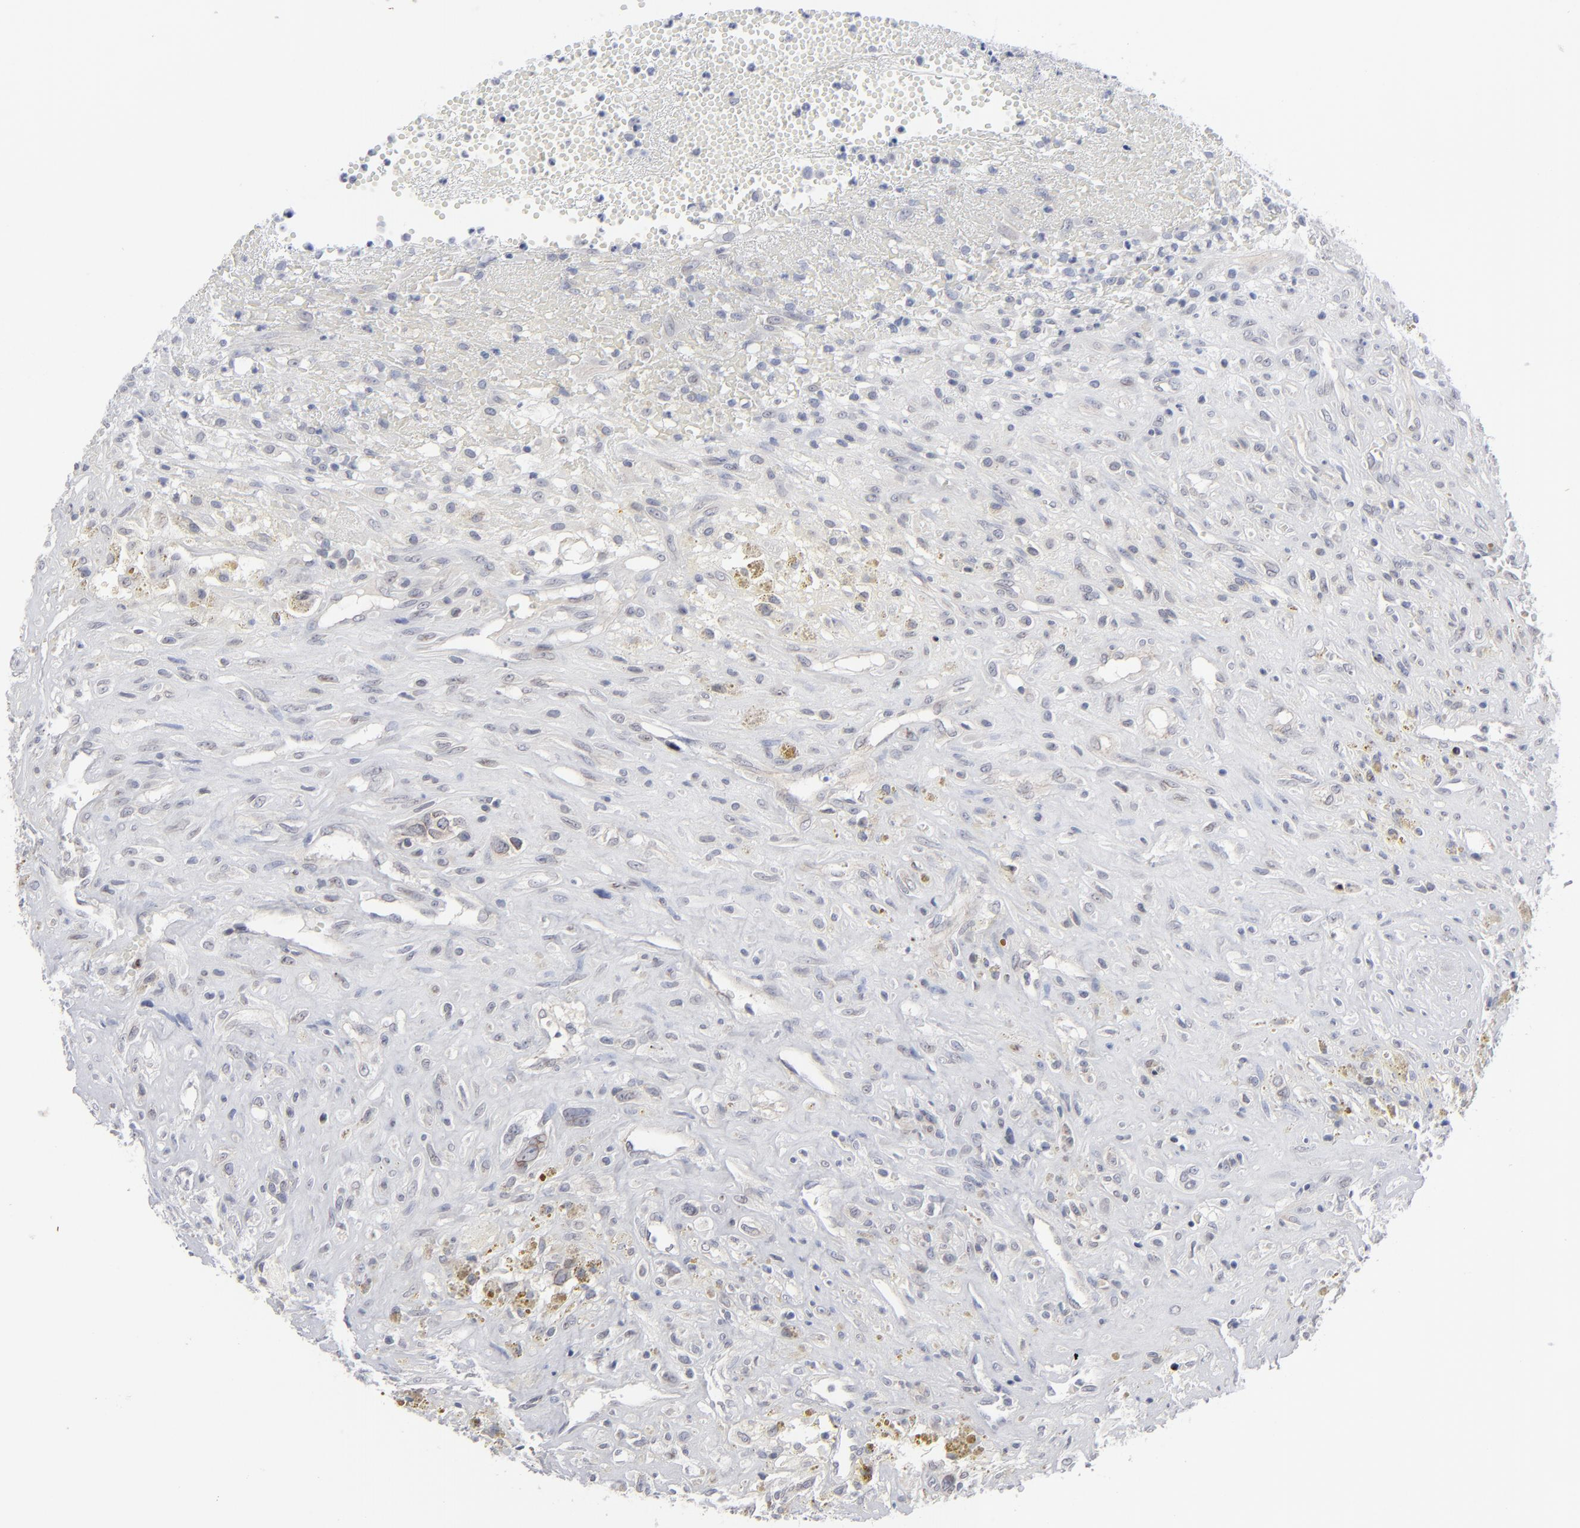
{"staining": {"intensity": "negative", "quantity": "none", "location": "none"}, "tissue": "glioma", "cell_type": "Tumor cells", "image_type": "cancer", "snomed": [{"axis": "morphology", "description": "Glioma, malignant, High grade"}, {"axis": "topography", "description": "Brain"}], "caption": "An immunohistochemistry (IHC) photomicrograph of glioma is shown. There is no staining in tumor cells of glioma.", "gene": "NUP88", "patient": {"sex": "male", "age": 66}}